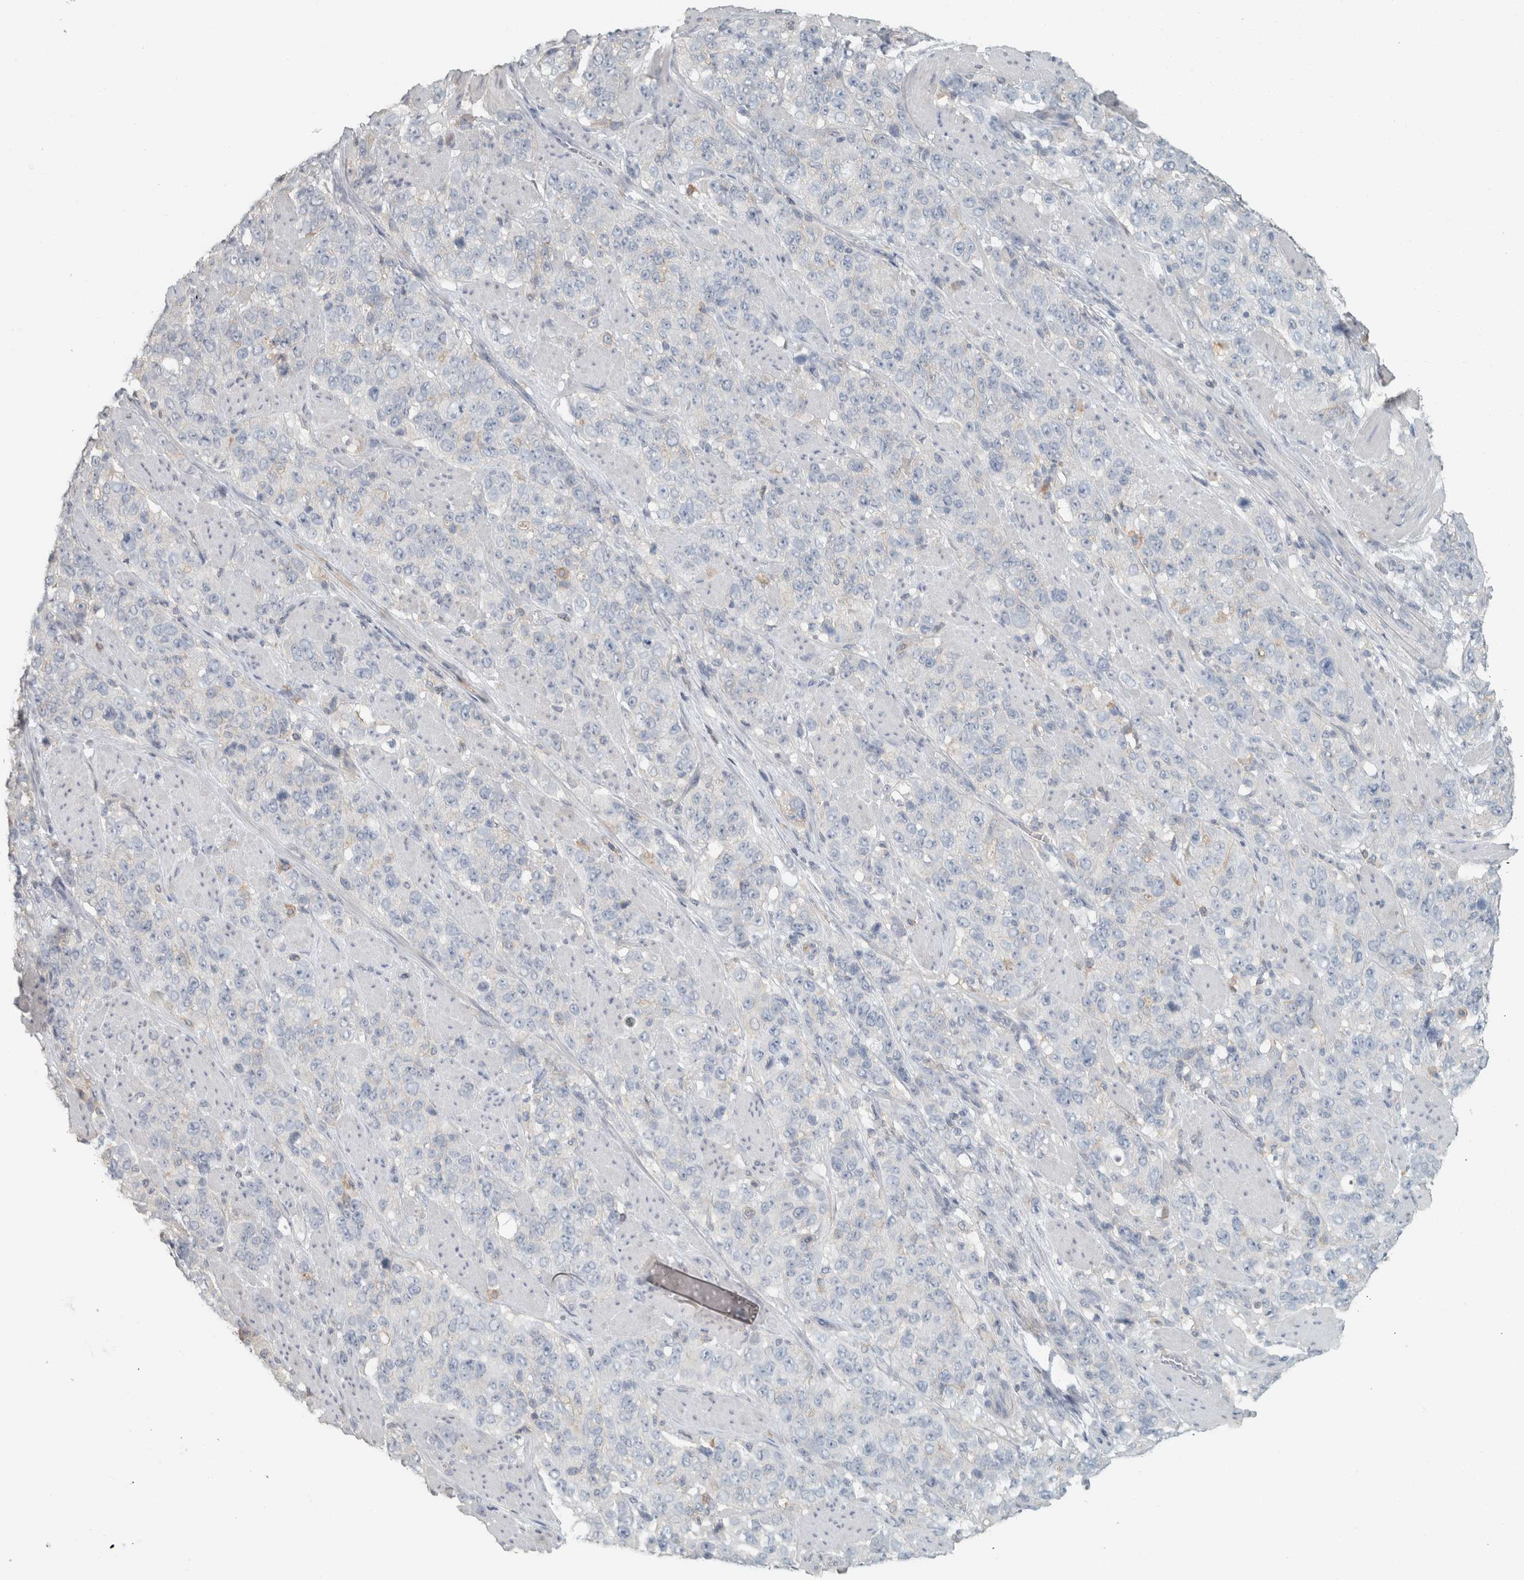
{"staining": {"intensity": "negative", "quantity": "none", "location": "none"}, "tissue": "stomach cancer", "cell_type": "Tumor cells", "image_type": "cancer", "snomed": [{"axis": "morphology", "description": "Adenocarcinoma, NOS"}, {"axis": "topography", "description": "Stomach"}], "caption": "A micrograph of human stomach adenocarcinoma is negative for staining in tumor cells.", "gene": "SCIN", "patient": {"sex": "male", "age": 48}}